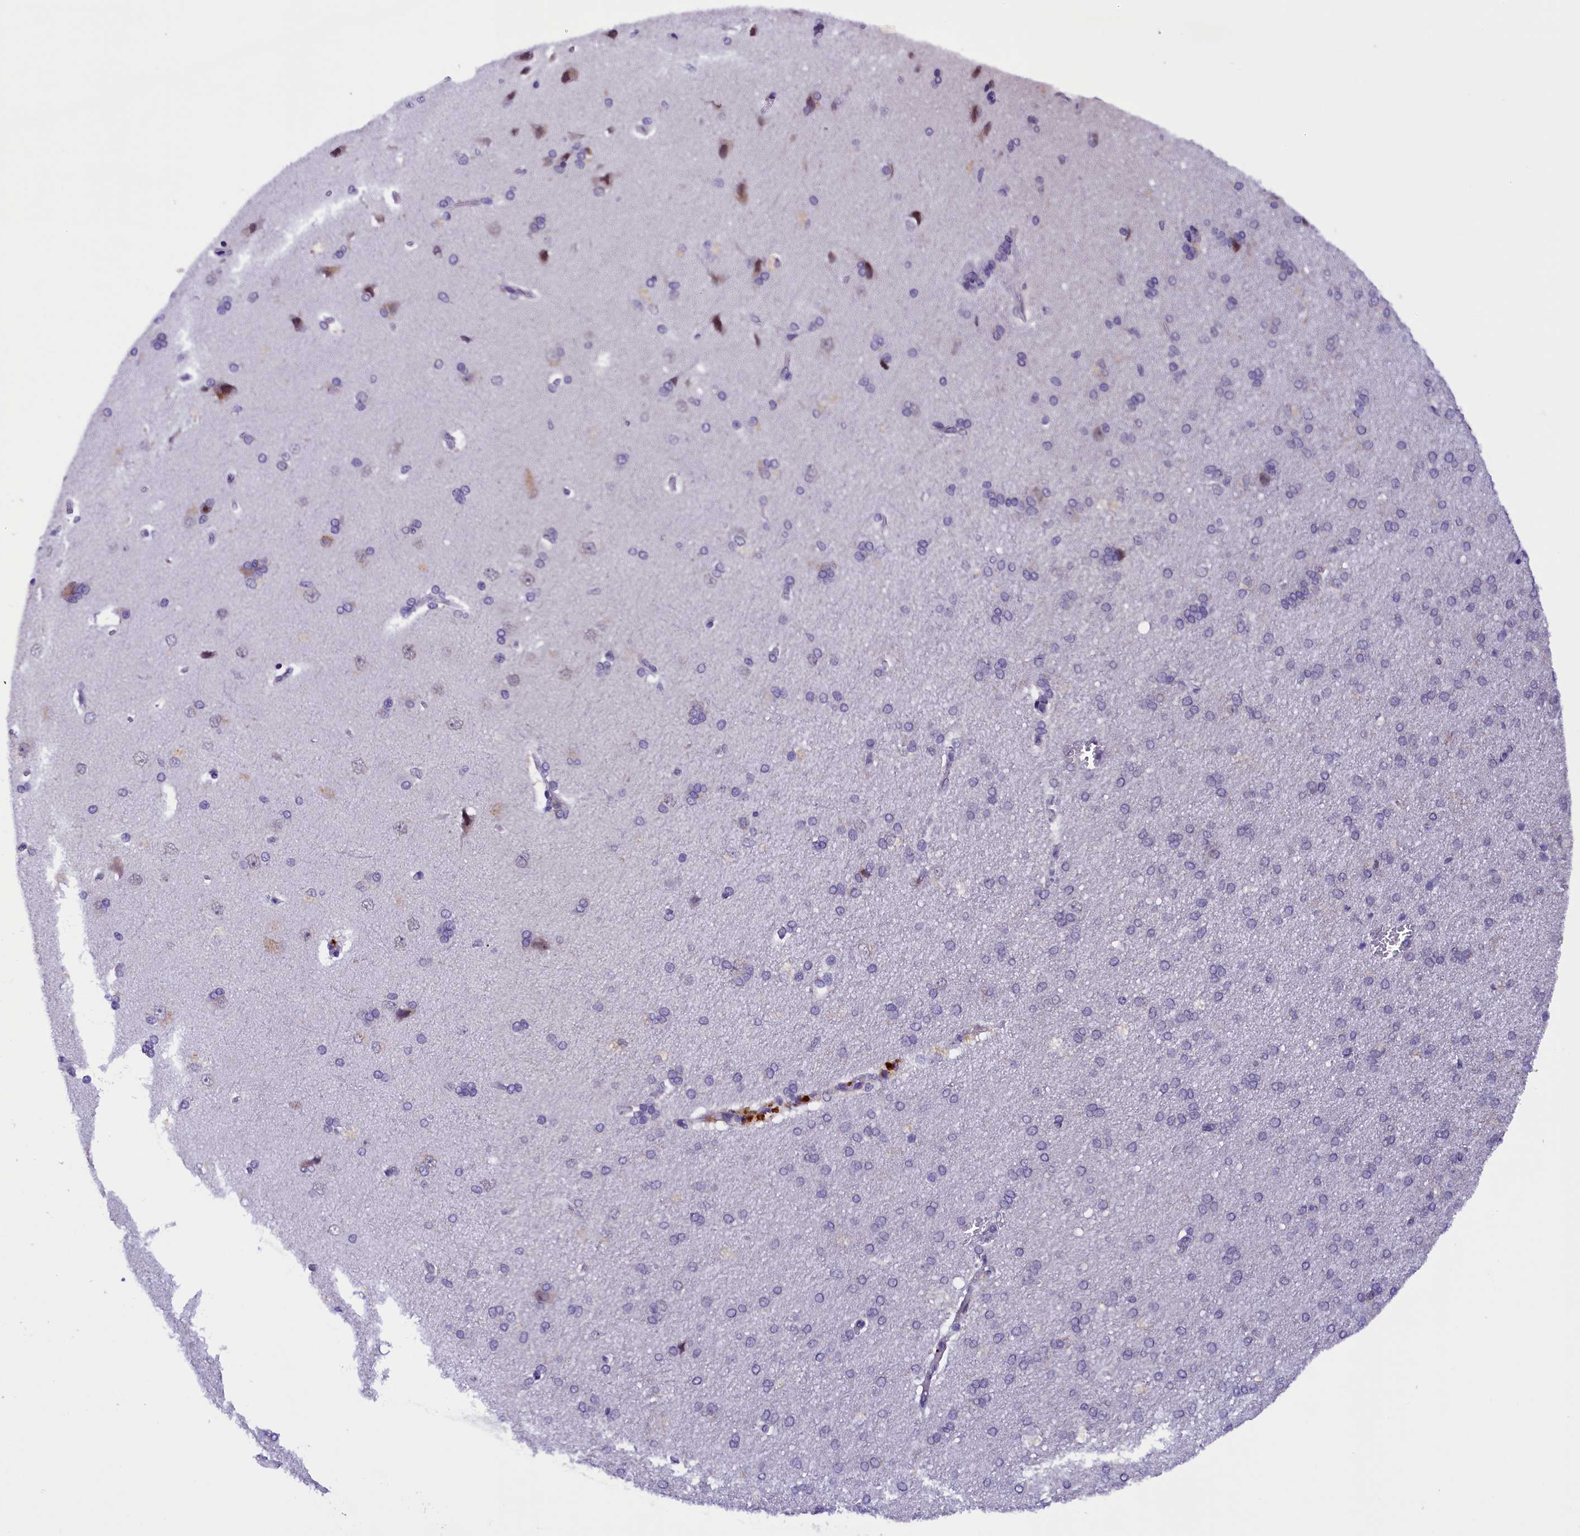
{"staining": {"intensity": "negative", "quantity": "none", "location": "none"}, "tissue": "cerebral cortex", "cell_type": "Endothelial cells", "image_type": "normal", "snomed": [{"axis": "morphology", "description": "Normal tissue, NOS"}, {"axis": "topography", "description": "Cerebral cortex"}], "caption": "A histopathology image of human cerebral cortex is negative for staining in endothelial cells.", "gene": "IQCN", "patient": {"sex": "male", "age": 62}}